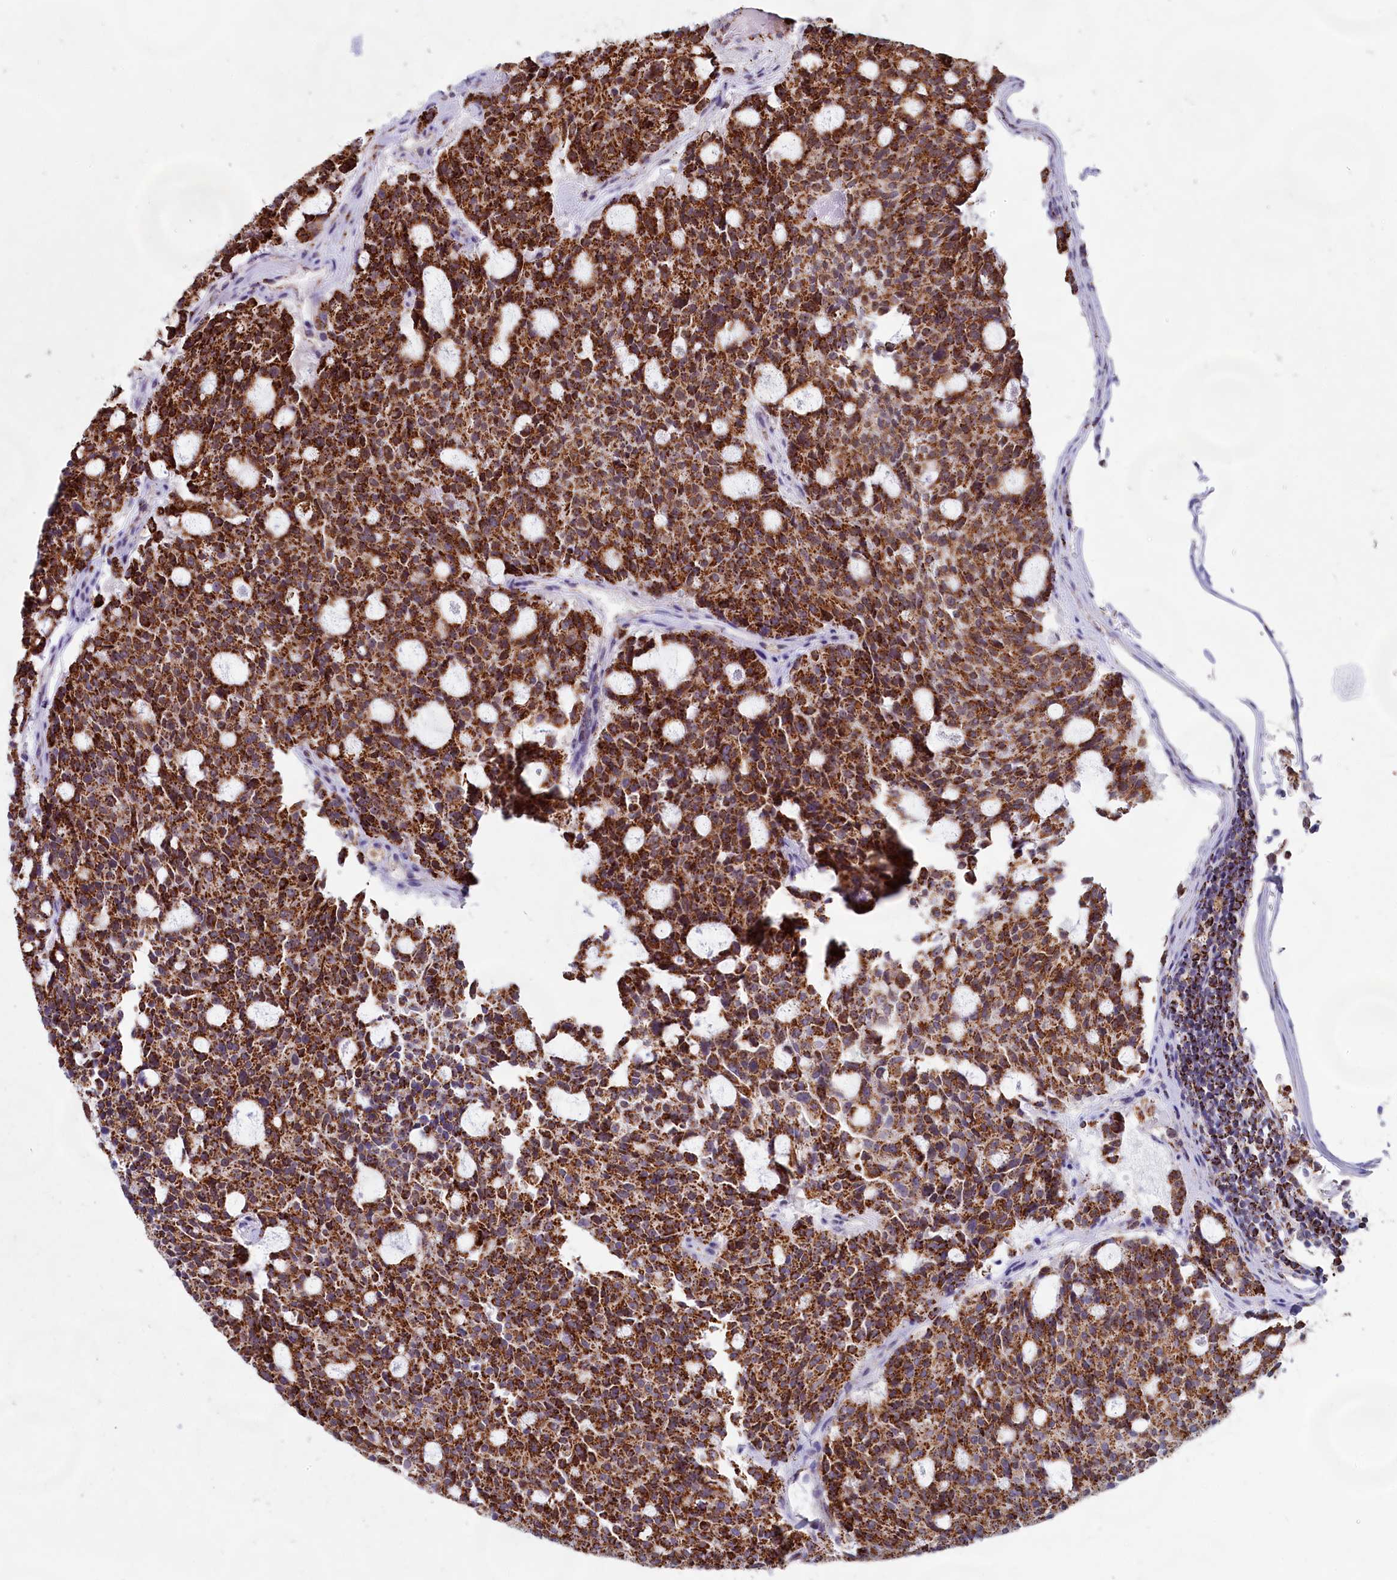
{"staining": {"intensity": "strong", "quantity": ">75%", "location": "cytoplasmic/membranous"}, "tissue": "carcinoid", "cell_type": "Tumor cells", "image_type": "cancer", "snomed": [{"axis": "morphology", "description": "Carcinoid, malignant, NOS"}, {"axis": "topography", "description": "Pancreas"}], "caption": "Strong cytoplasmic/membranous protein positivity is appreciated in approximately >75% of tumor cells in malignant carcinoid.", "gene": "C1D", "patient": {"sex": "female", "age": 54}}